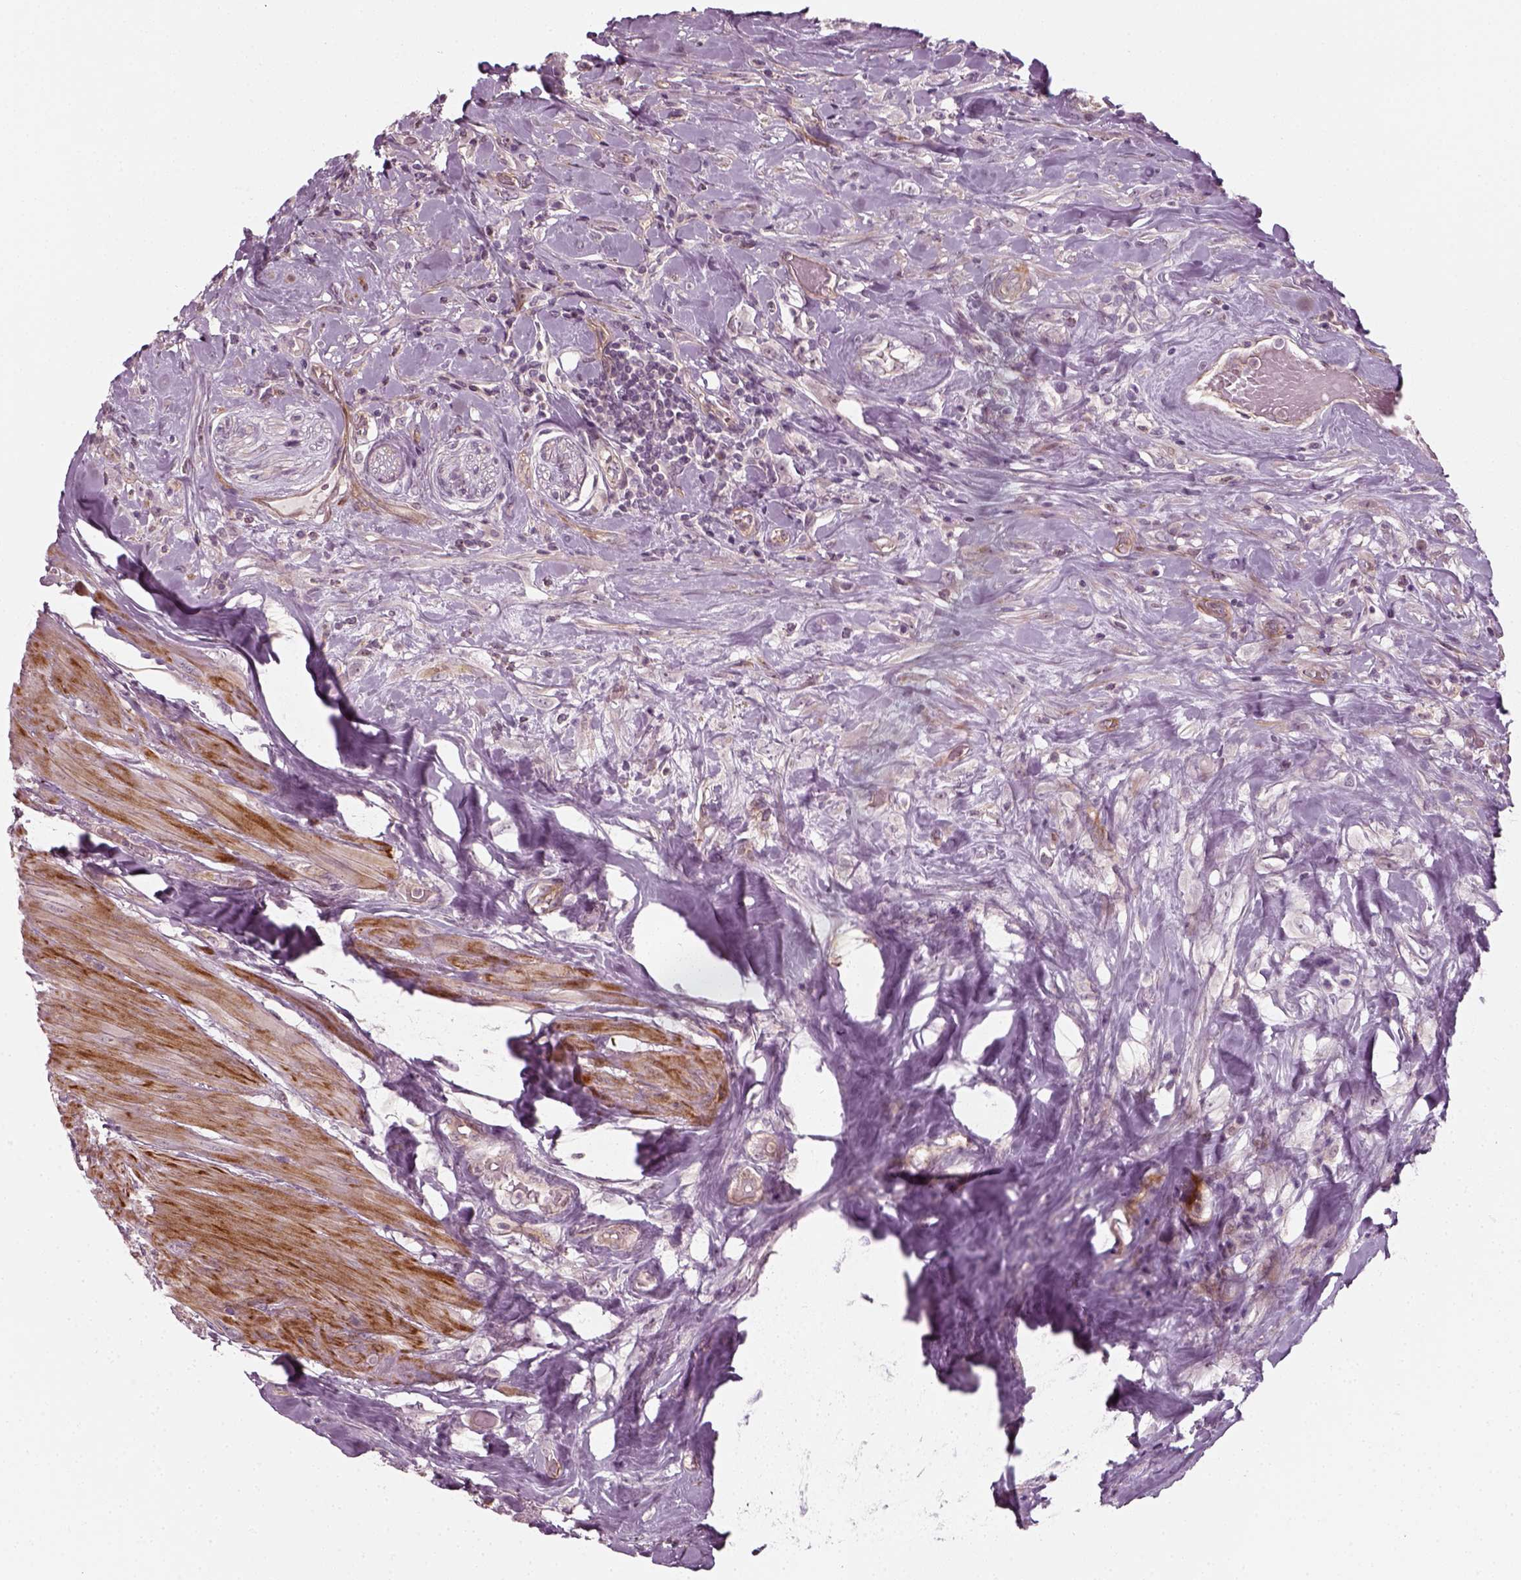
{"staining": {"intensity": "negative", "quantity": "none", "location": "none"}, "tissue": "urothelial cancer", "cell_type": "Tumor cells", "image_type": "cancer", "snomed": [{"axis": "morphology", "description": "Urothelial carcinoma, High grade"}, {"axis": "topography", "description": "Urinary bladder"}], "caption": "Protein analysis of high-grade urothelial carcinoma displays no significant staining in tumor cells.", "gene": "DNASE1L1", "patient": {"sex": "male", "age": 79}}